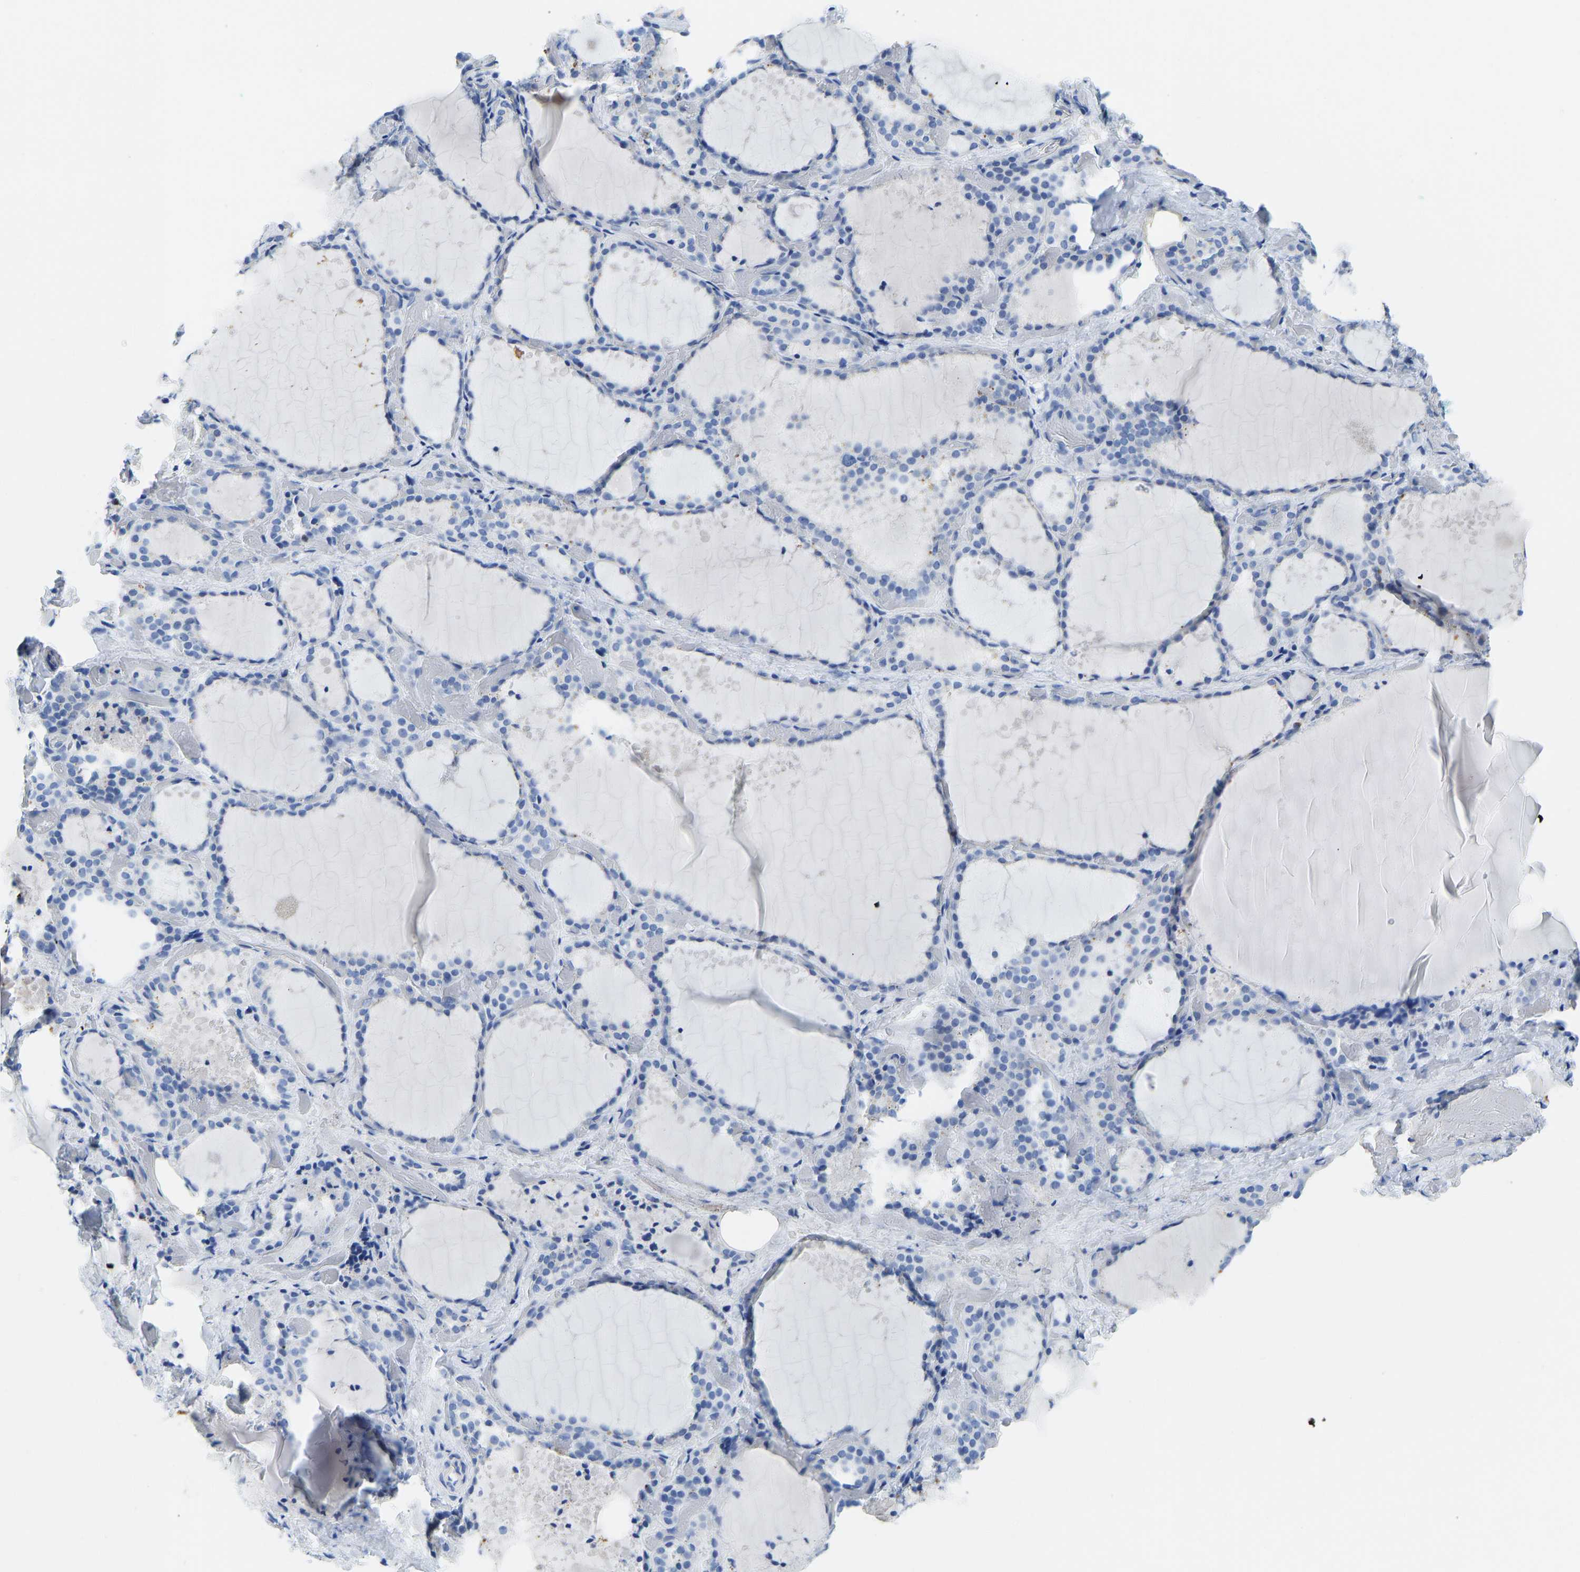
{"staining": {"intensity": "negative", "quantity": "none", "location": "none"}, "tissue": "thyroid gland", "cell_type": "Glandular cells", "image_type": "normal", "snomed": [{"axis": "morphology", "description": "Normal tissue, NOS"}, {"axis": "topography", "description": "Thyroid gland"}], "caption": "High power microscopy micrograph of an immunohistochemistry (IHC) photomicrograph of unremarkable thyroid gland, revealing no significant staining in glandular cells.", "gene": "NKAIN3", "patient": {"sex": "female", "age": 44}}